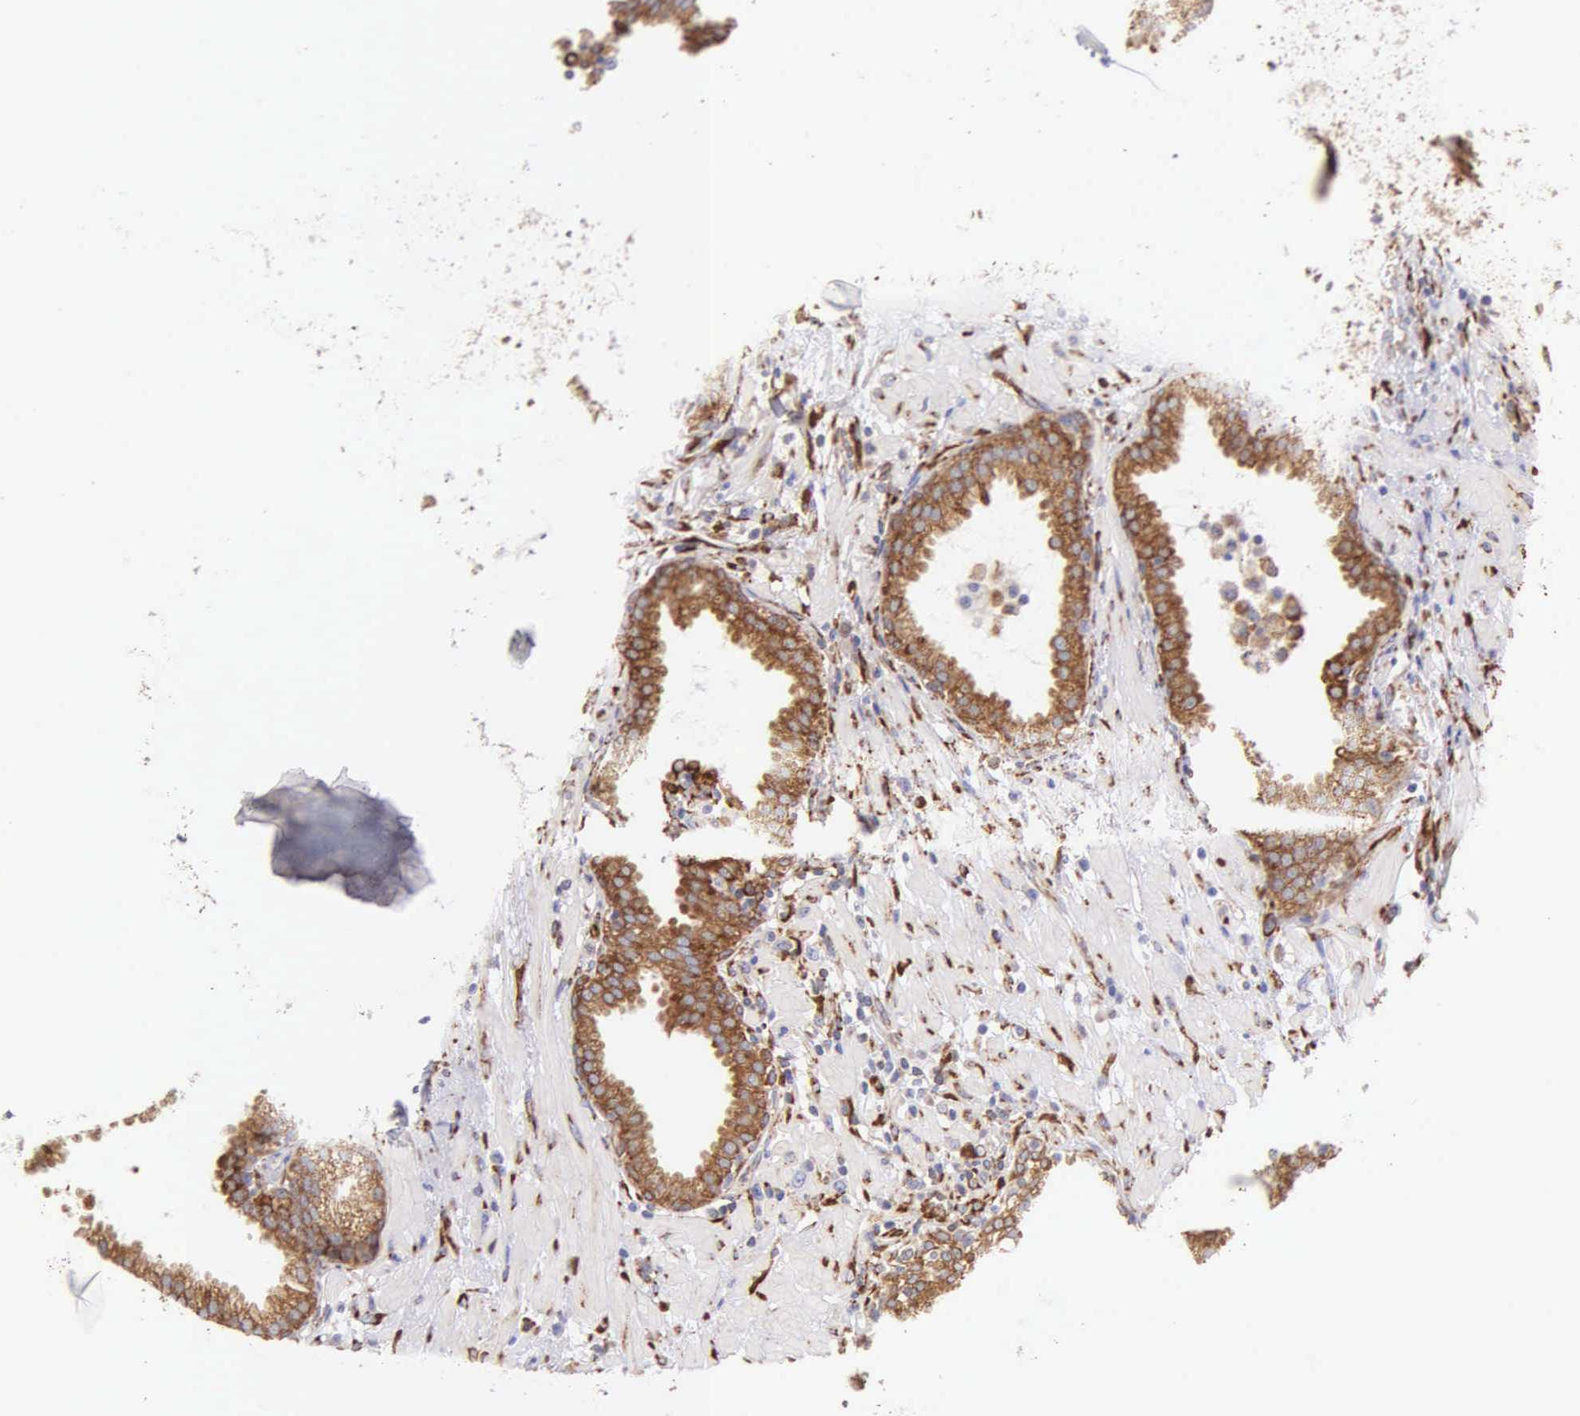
{"staining": {"intensity": "moderate", "quantity": ">75%", "location": "cytoplasmic/membranous"}, "tissue": "prostate", "cell_type": "Glandular cells", "image_type": "normal", "snomed": [{"axis": "morphology", "description": "Normal tissue, NOS"}, {"axis": "topography", "description": "Prostate"}], "caption": "DAB (3,3'-diaminobenzidine) immunohistochemical staining of normal prostate displays moderate cytoplasmic/membranous protein positivity in about >75% of glandular cells.", "gene": "CKAP4", "patient": {"sex": "male", "age": 64}}